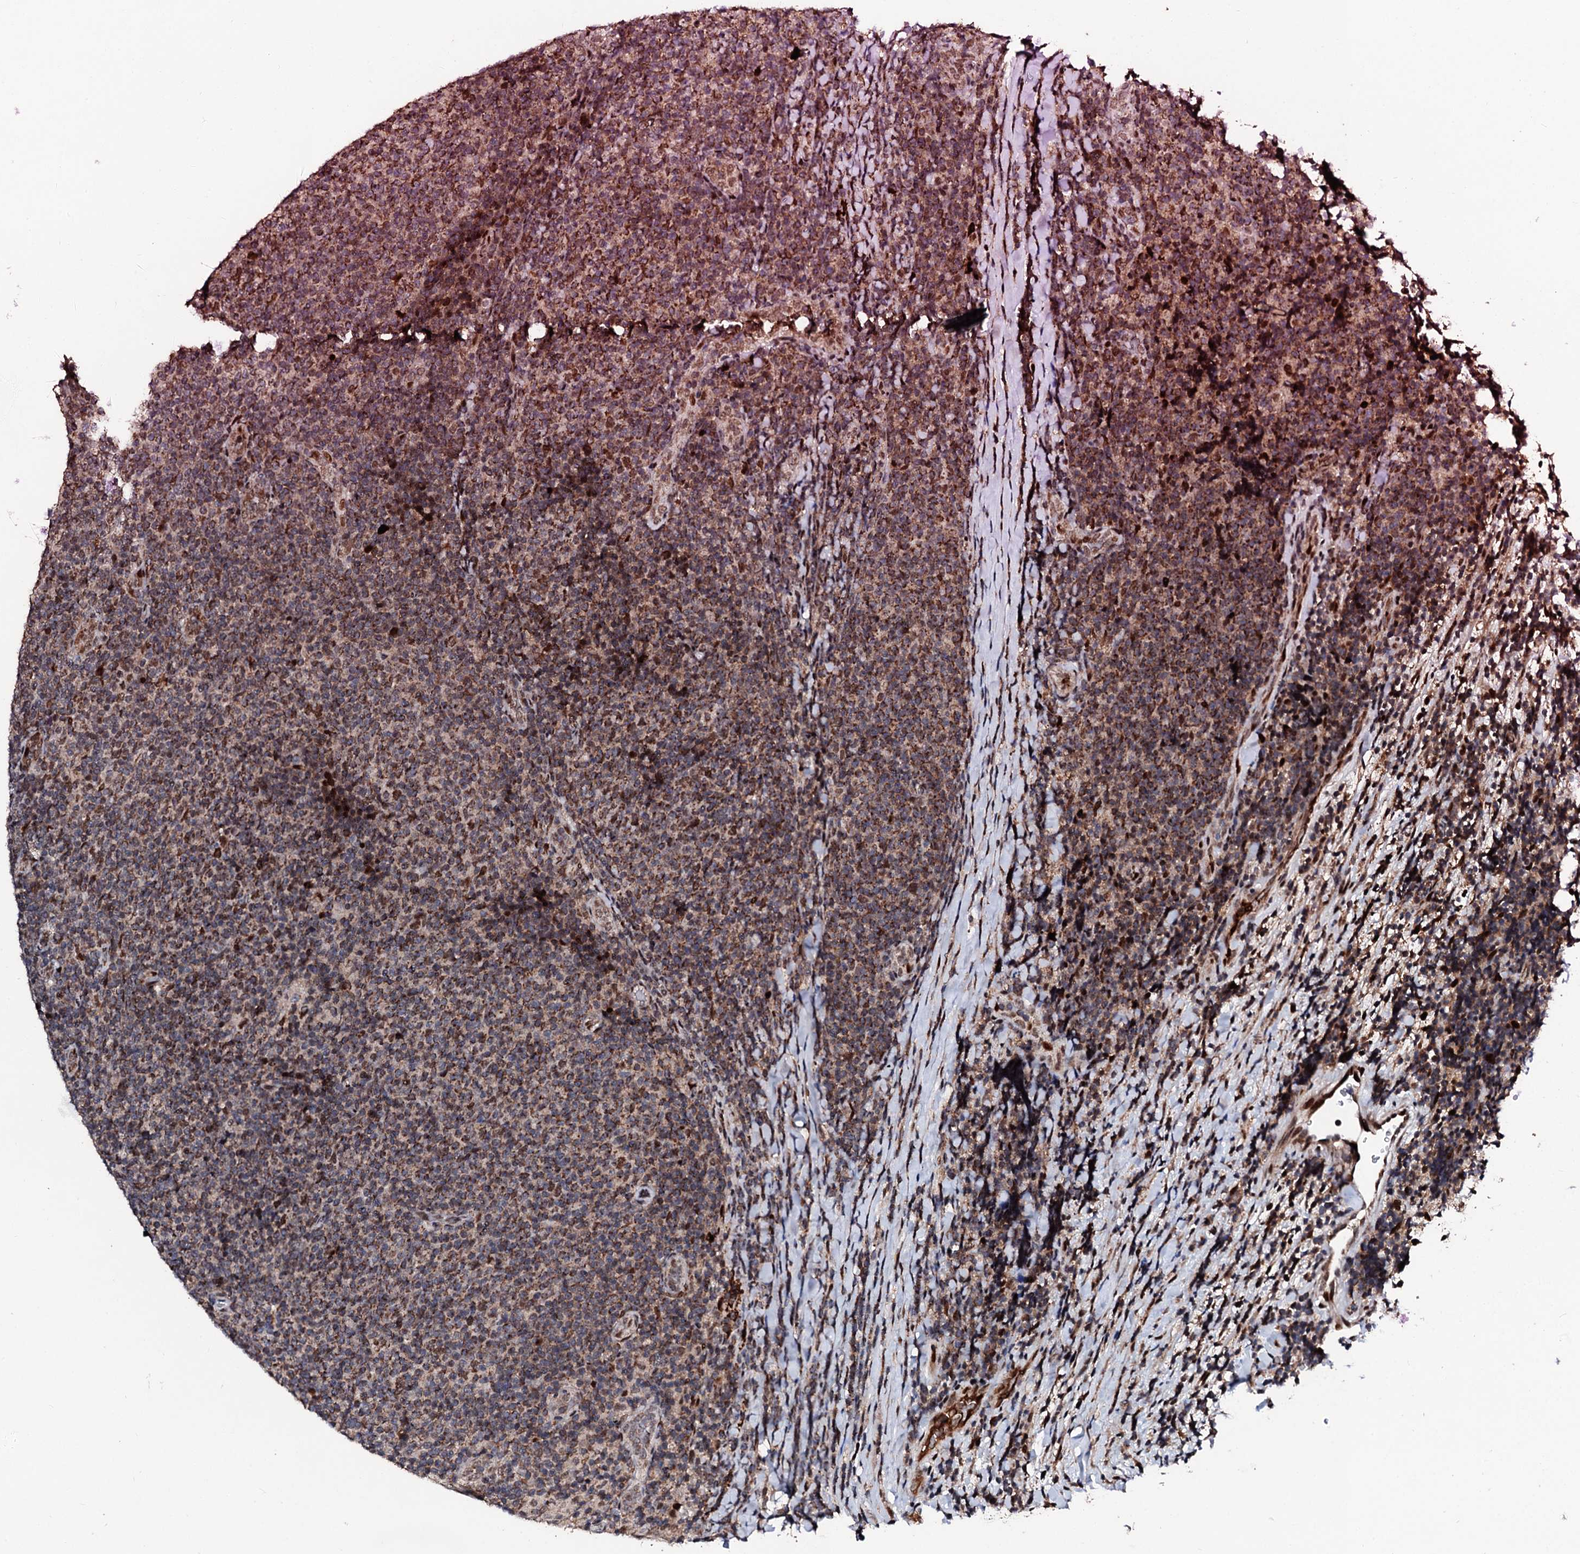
{"staining": {"intensity": "moderate", "quantity": ">75%", "location": "cytoplasmic/membranous,nuclear"}, "tissue": "lymphoma", "cell_type": "Tumor cells", "image_type": "cancer", "snomed": [{"axis": "morphology", "description": "Malignant lymphoma, non-Hodgkin's type, Low grade"}, {"axis": "topography", "description": "Lymph node"}], "caption": "Immunohistochemical staining of lymphoma shows medium levels of moderate cytoplasmic/membranous and nuclear protein staining in approximately >75% of tumor cells.", "gene": "KIF18A", "patient": {"sex": "male", "age": 66}}